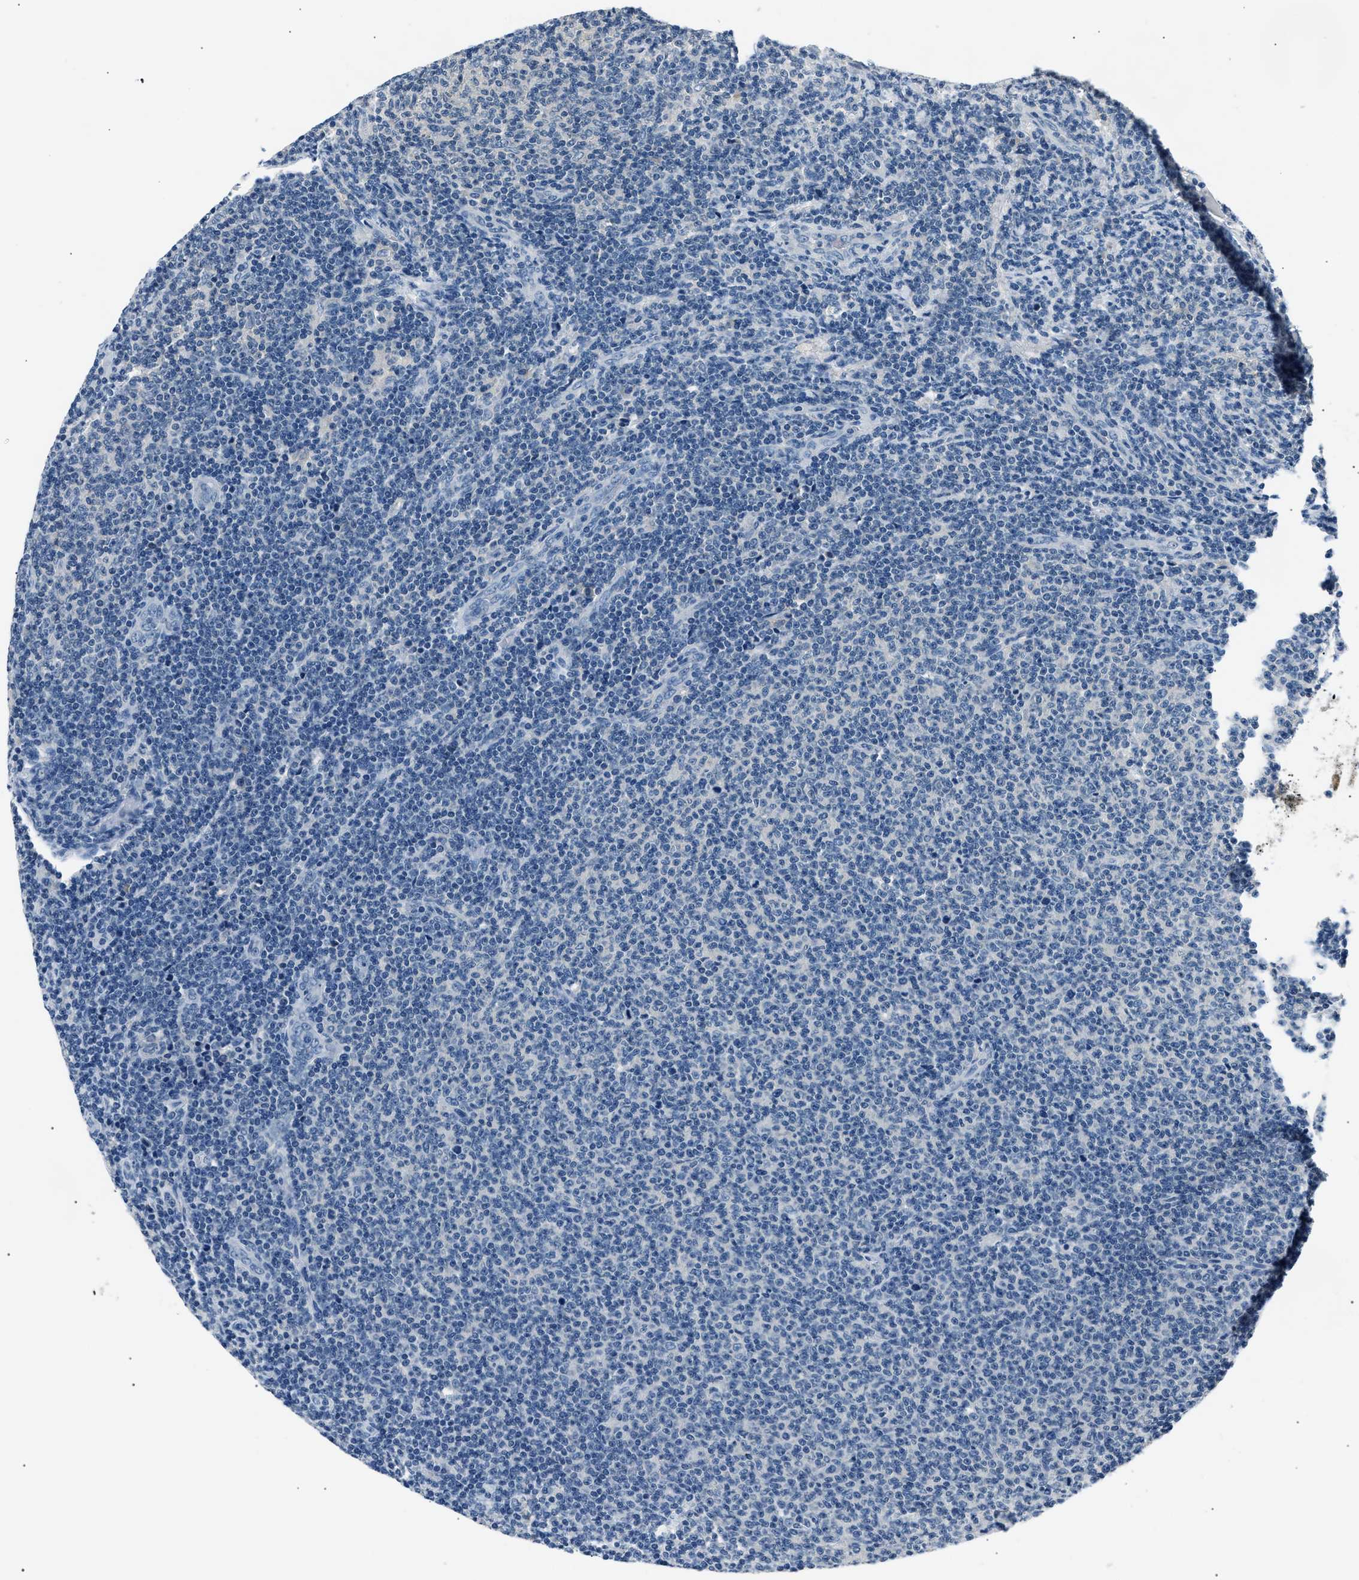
{"staining": {"intensity": "negative", "quantity": "none", "location": "none"}, "tissue": "lymphoma", "cell_type": "Tumor cells", "image_type": "cancer", "snomed": [{"axis": "morphology", "description": "Malignant lymphoma, non-Hodgkin's type, Low grade"}, {"axis": "topography", "description": "Lymph node"}], "caption": "An image of human malignant lymphoma, non-Hodgkin's type (low-grade) is negative for staining in tumor cells.", "gene": "INHA", "patient": {"sex": "male", "age": 66}}